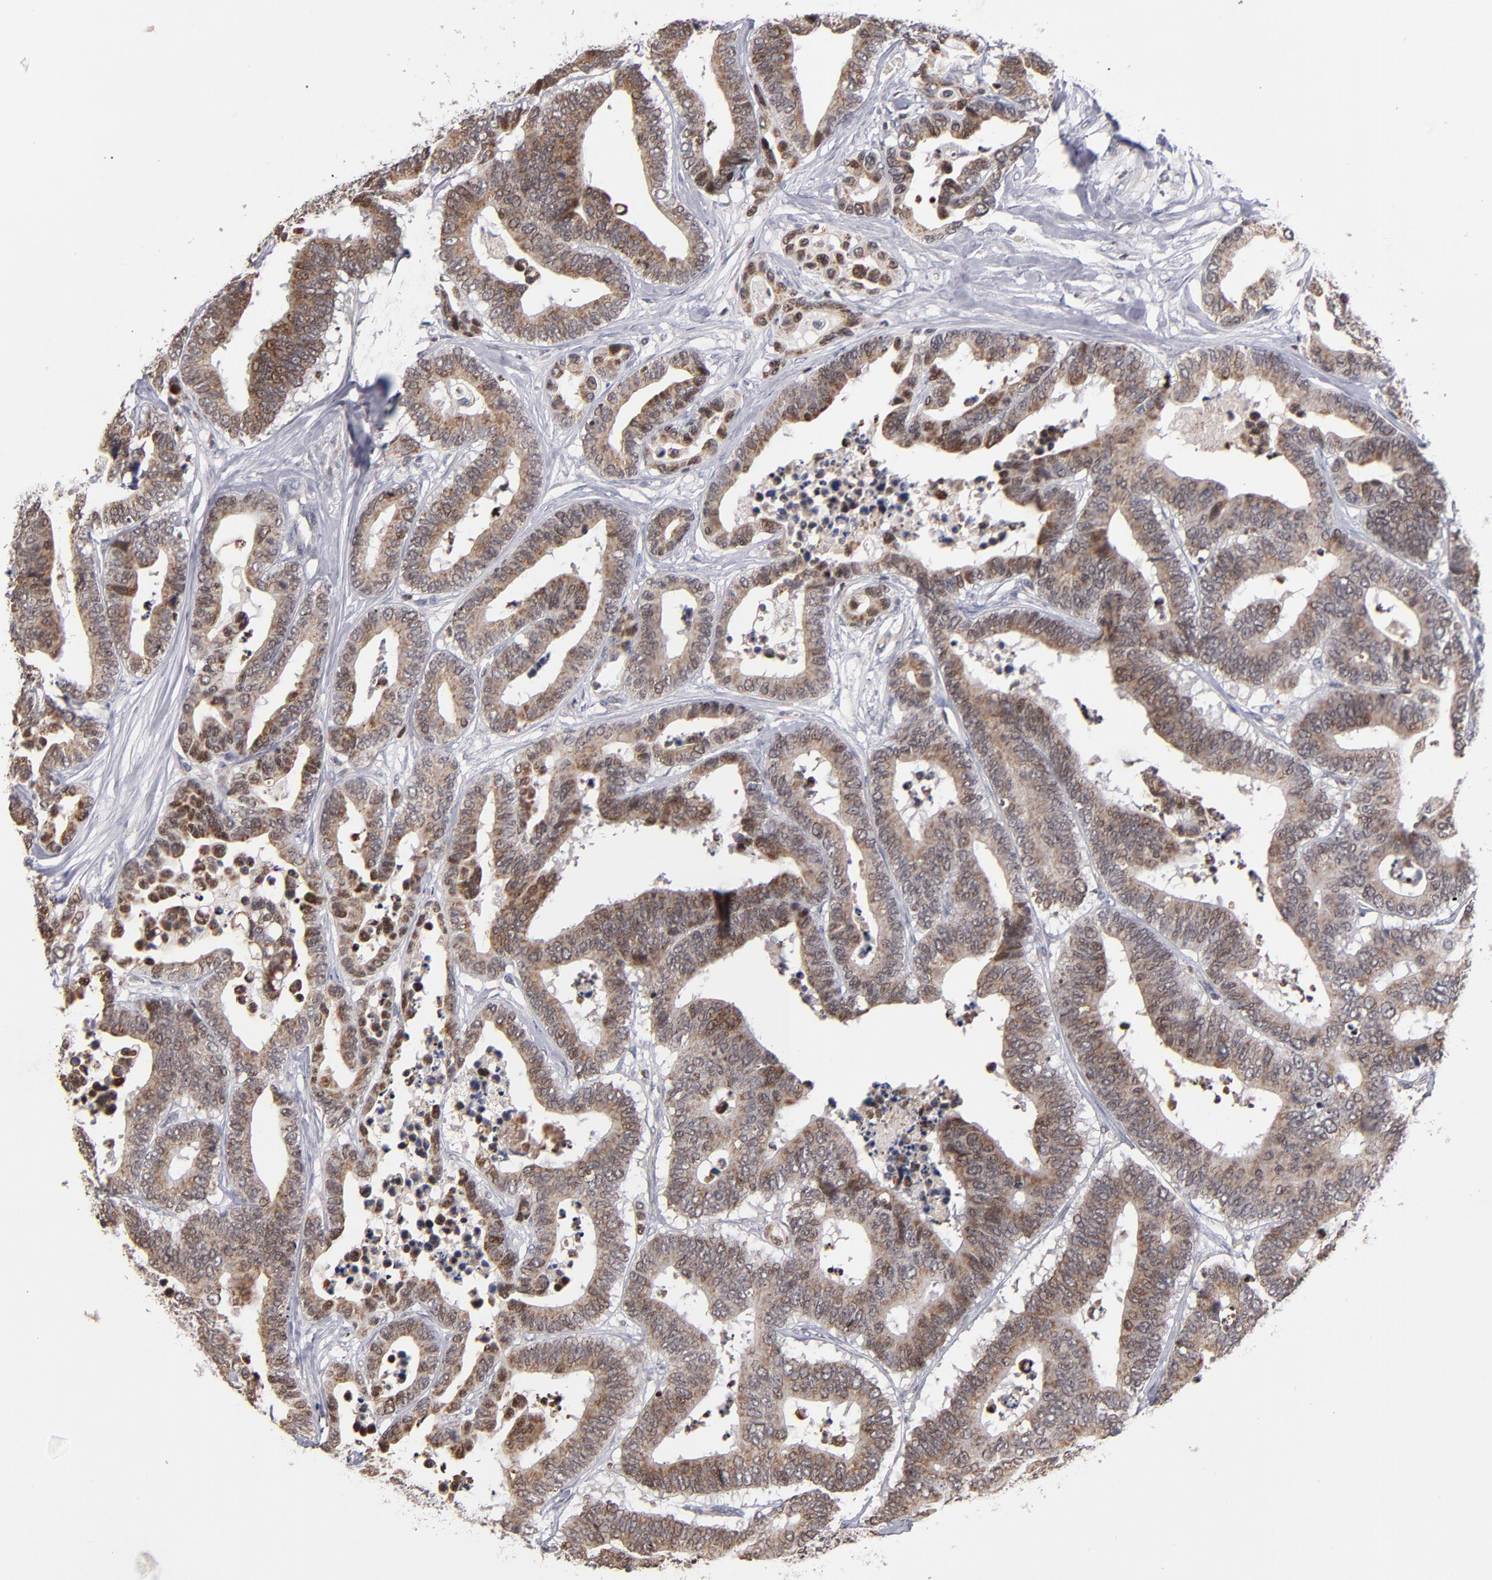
{"staining": {"intensity": "moderate", "quantity": ">75%", "location": "cytoplasmic/membranous"}, "tissue": "colorectal cancer", "cell_type": "Tumor cells", "image_type": "cancer", "snomed": [{"axis": "morphology", "description": "Adenocarcinoma, NOS"}, {"axis": "topography", "description": "Colon"}], "caption": "Immunohistochemistry (IHC) (DAB (3,3'-diaminobenzidine)) staining of human colorectal cancer demonstrates moderate cytoplasmic/membranous protein positivity in about >75% of tumor cells. (DAB (3,3'-diaminobenzidine) IHC, brown staining for protein, blue staining for nuclei).", "gene": "ODF2", "patient": {"sex": "male", "age": 82}}